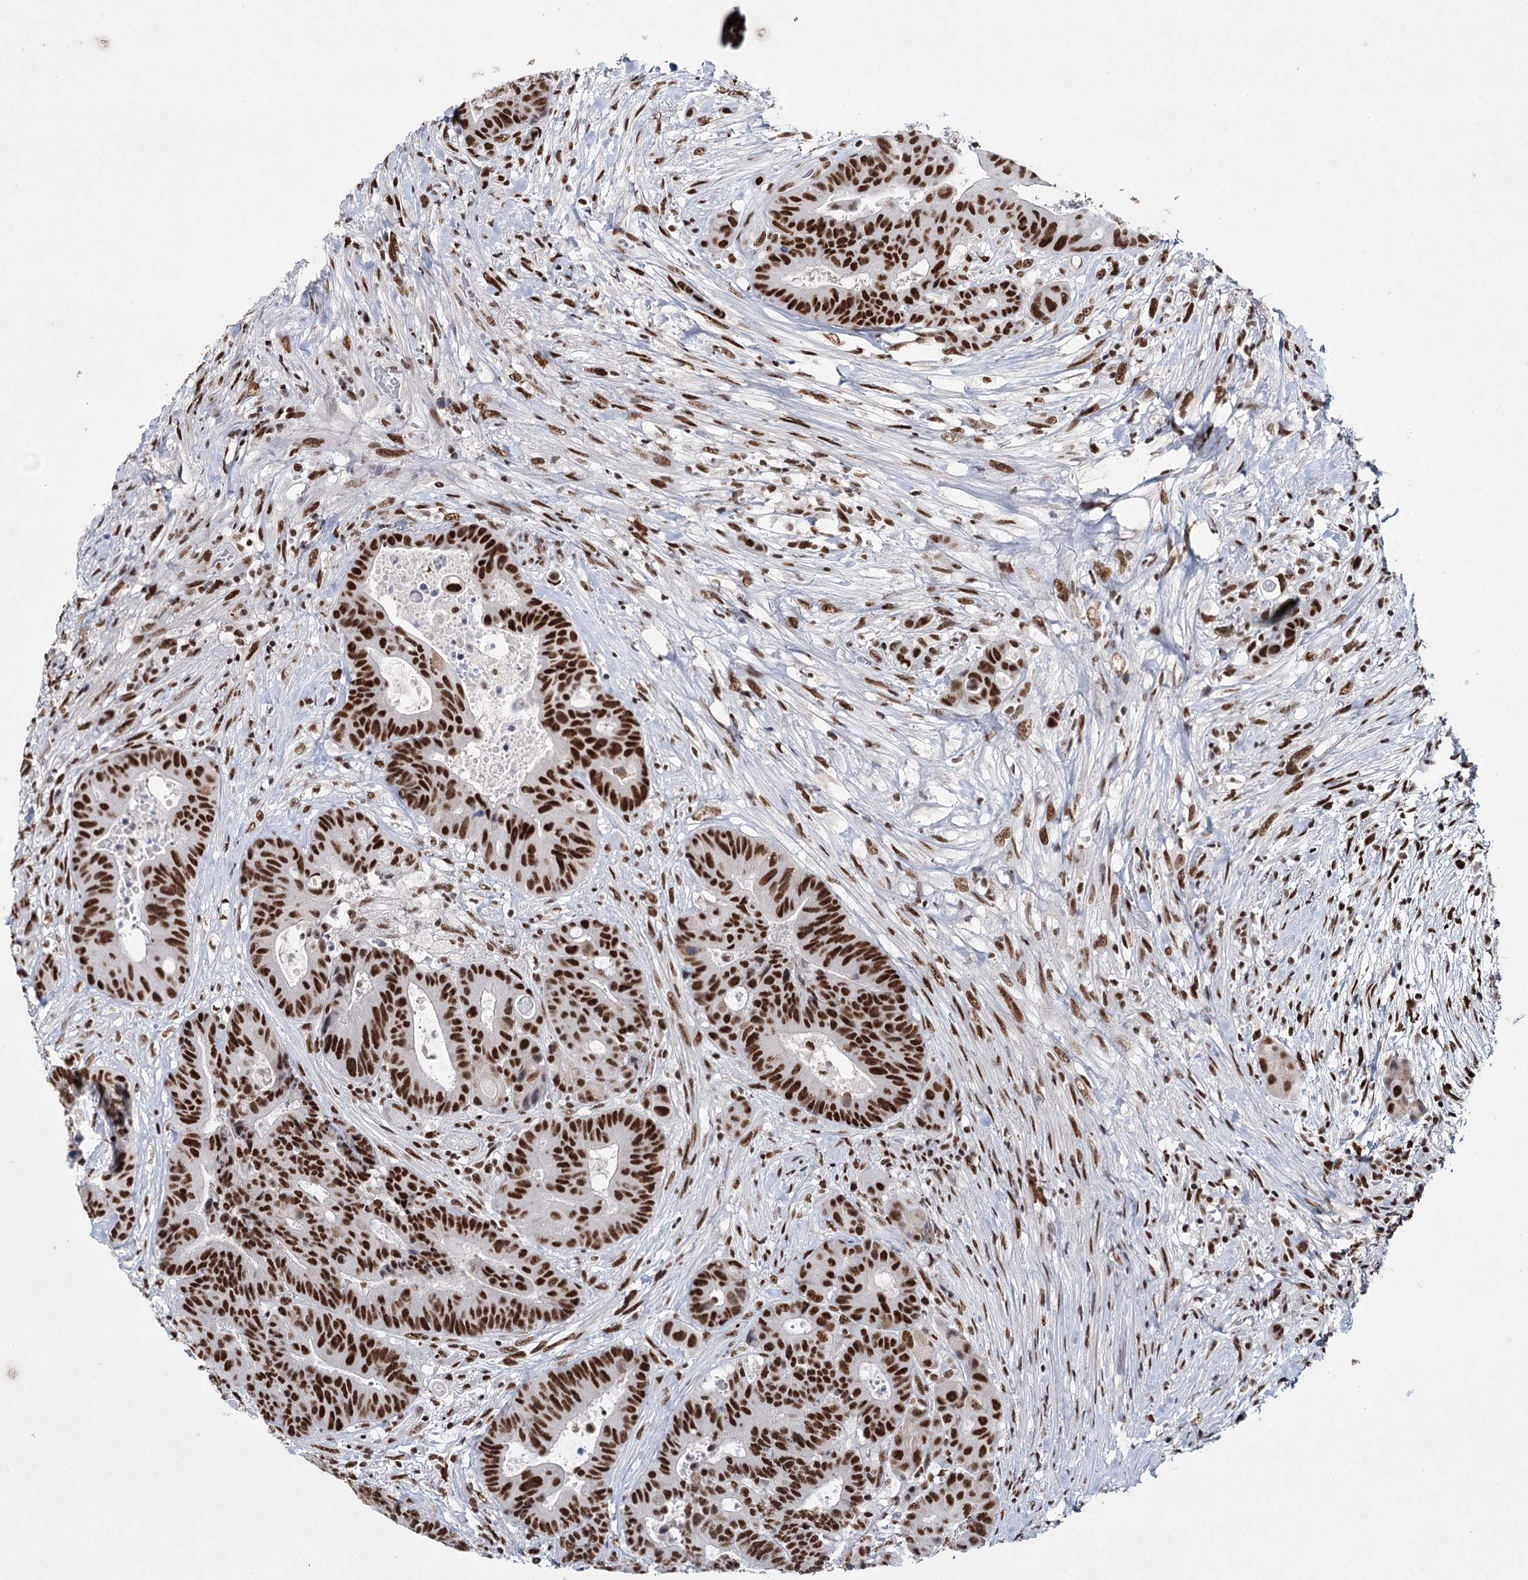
{"staining": {"intensity": "strong", "quantity": ">75%", "location": "nuclear"}, "tissue": "colorectal cancer", "cell_type": "Tumor cells", "image_type": "cancer", "snomed": [{"axis": "morphology", "description": "Adenocarcinoma, NOS"}, {"axis": "topography", "description": "Rectum"}], "caption": "Tumor cells reveal strong nuclear positivity in about >75% of cells in colorectal cancer.", "gene": "SCAF8", "patient": {"sex": "male", "age": 69}}